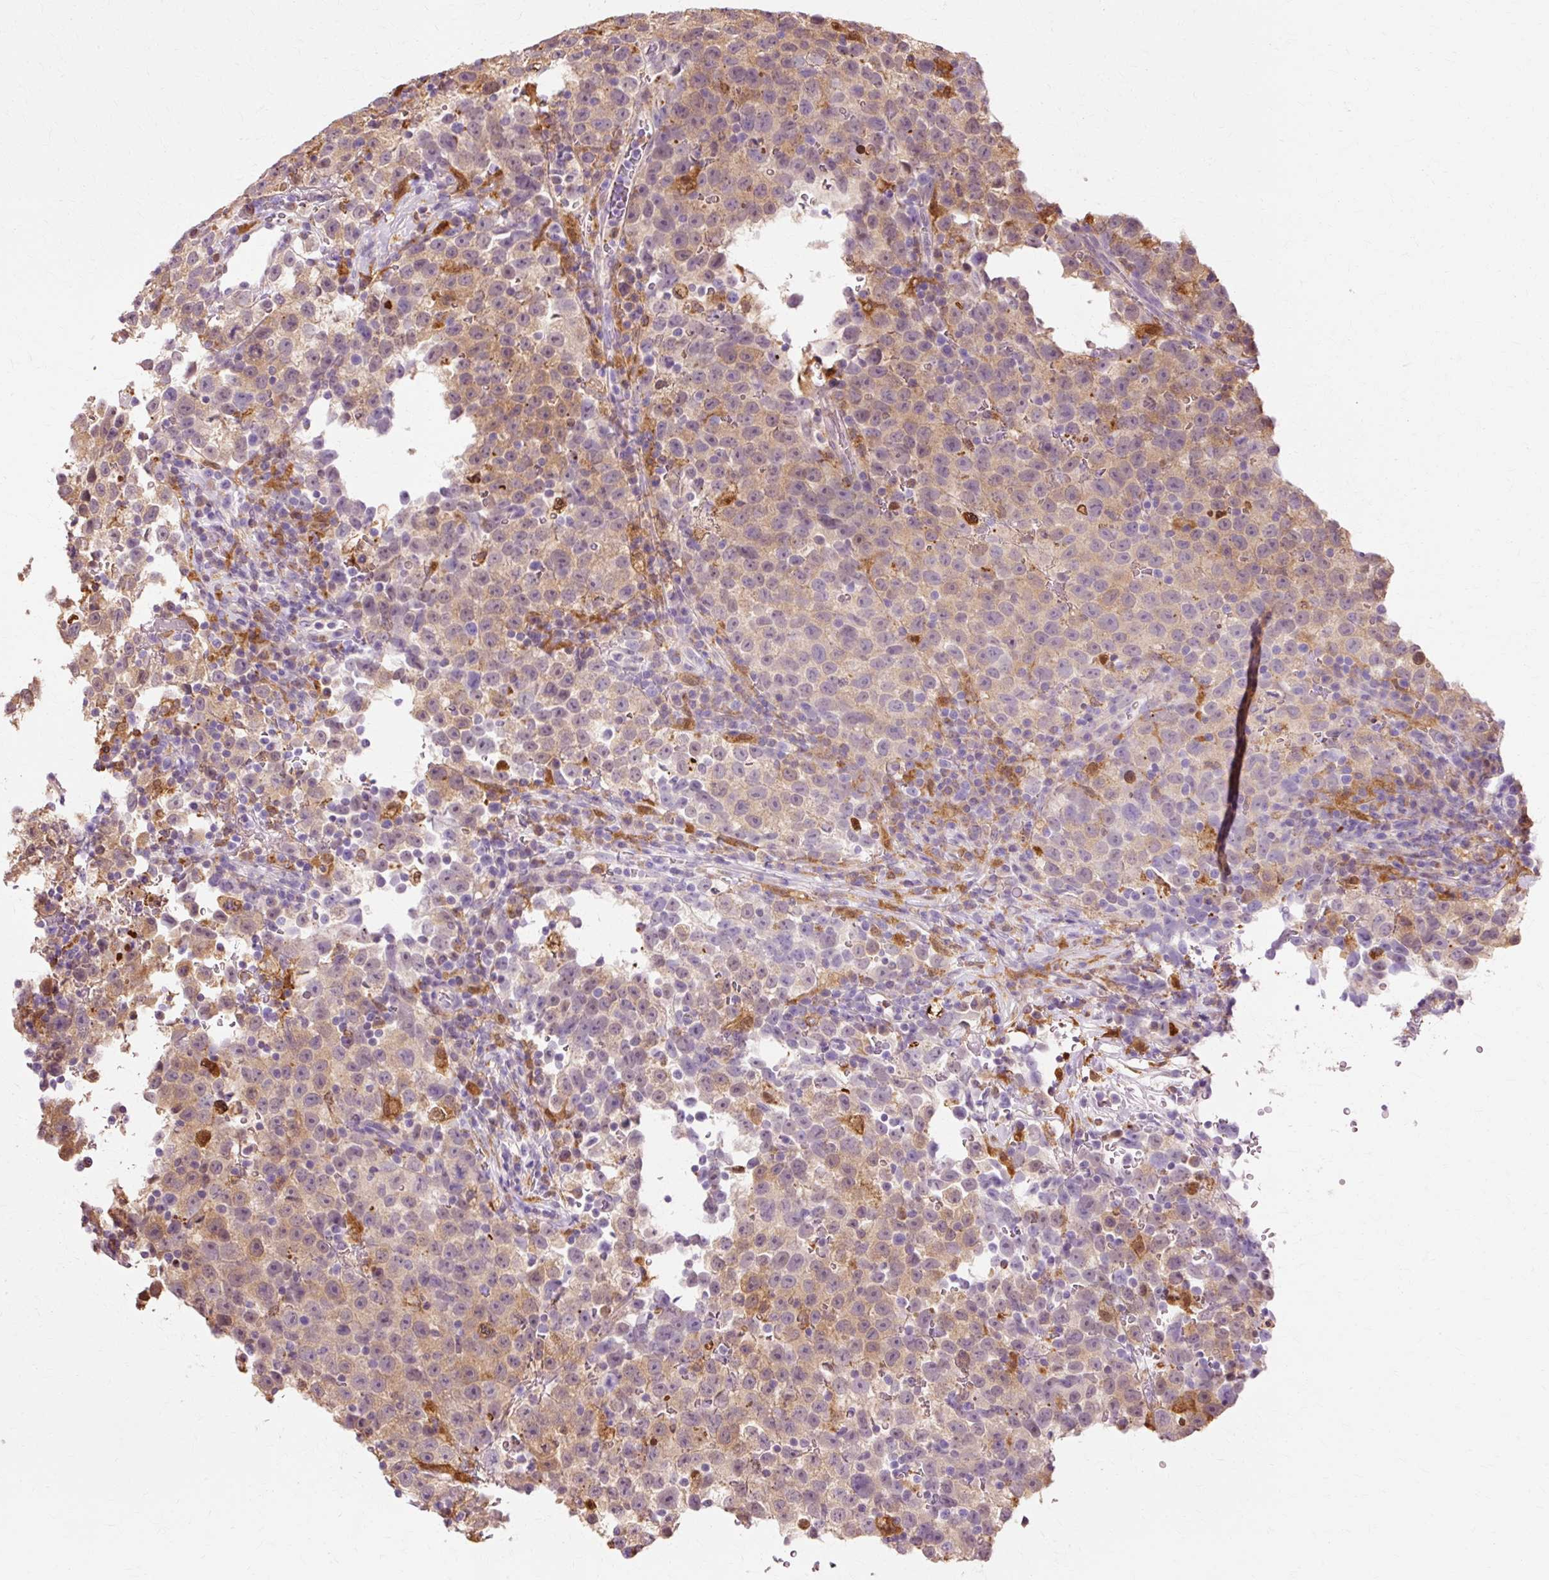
{"staining": {"intensity": "moderate", "quantity": "25%-75%", "location": "cytoplasmic/membranous"}, "tissue": "testis cancer", "cell_type": "Tumor cells", "image_type": "cancer", "snomed": [{"axis": "morphology", "description": "Seminoma, NOS"}, {"axis": "topography", "description": "Testis"}], "caption": "Immunohistochemistry photomicrograph of human testis cancer stained for a protein (brown), which demonstrates medium levels of moderate cytoplasmic/membranous staining in approximately 25%-75% of tumor cells.", "gene": "GPX1", "patient": {"sex": "male", "age": 22}}